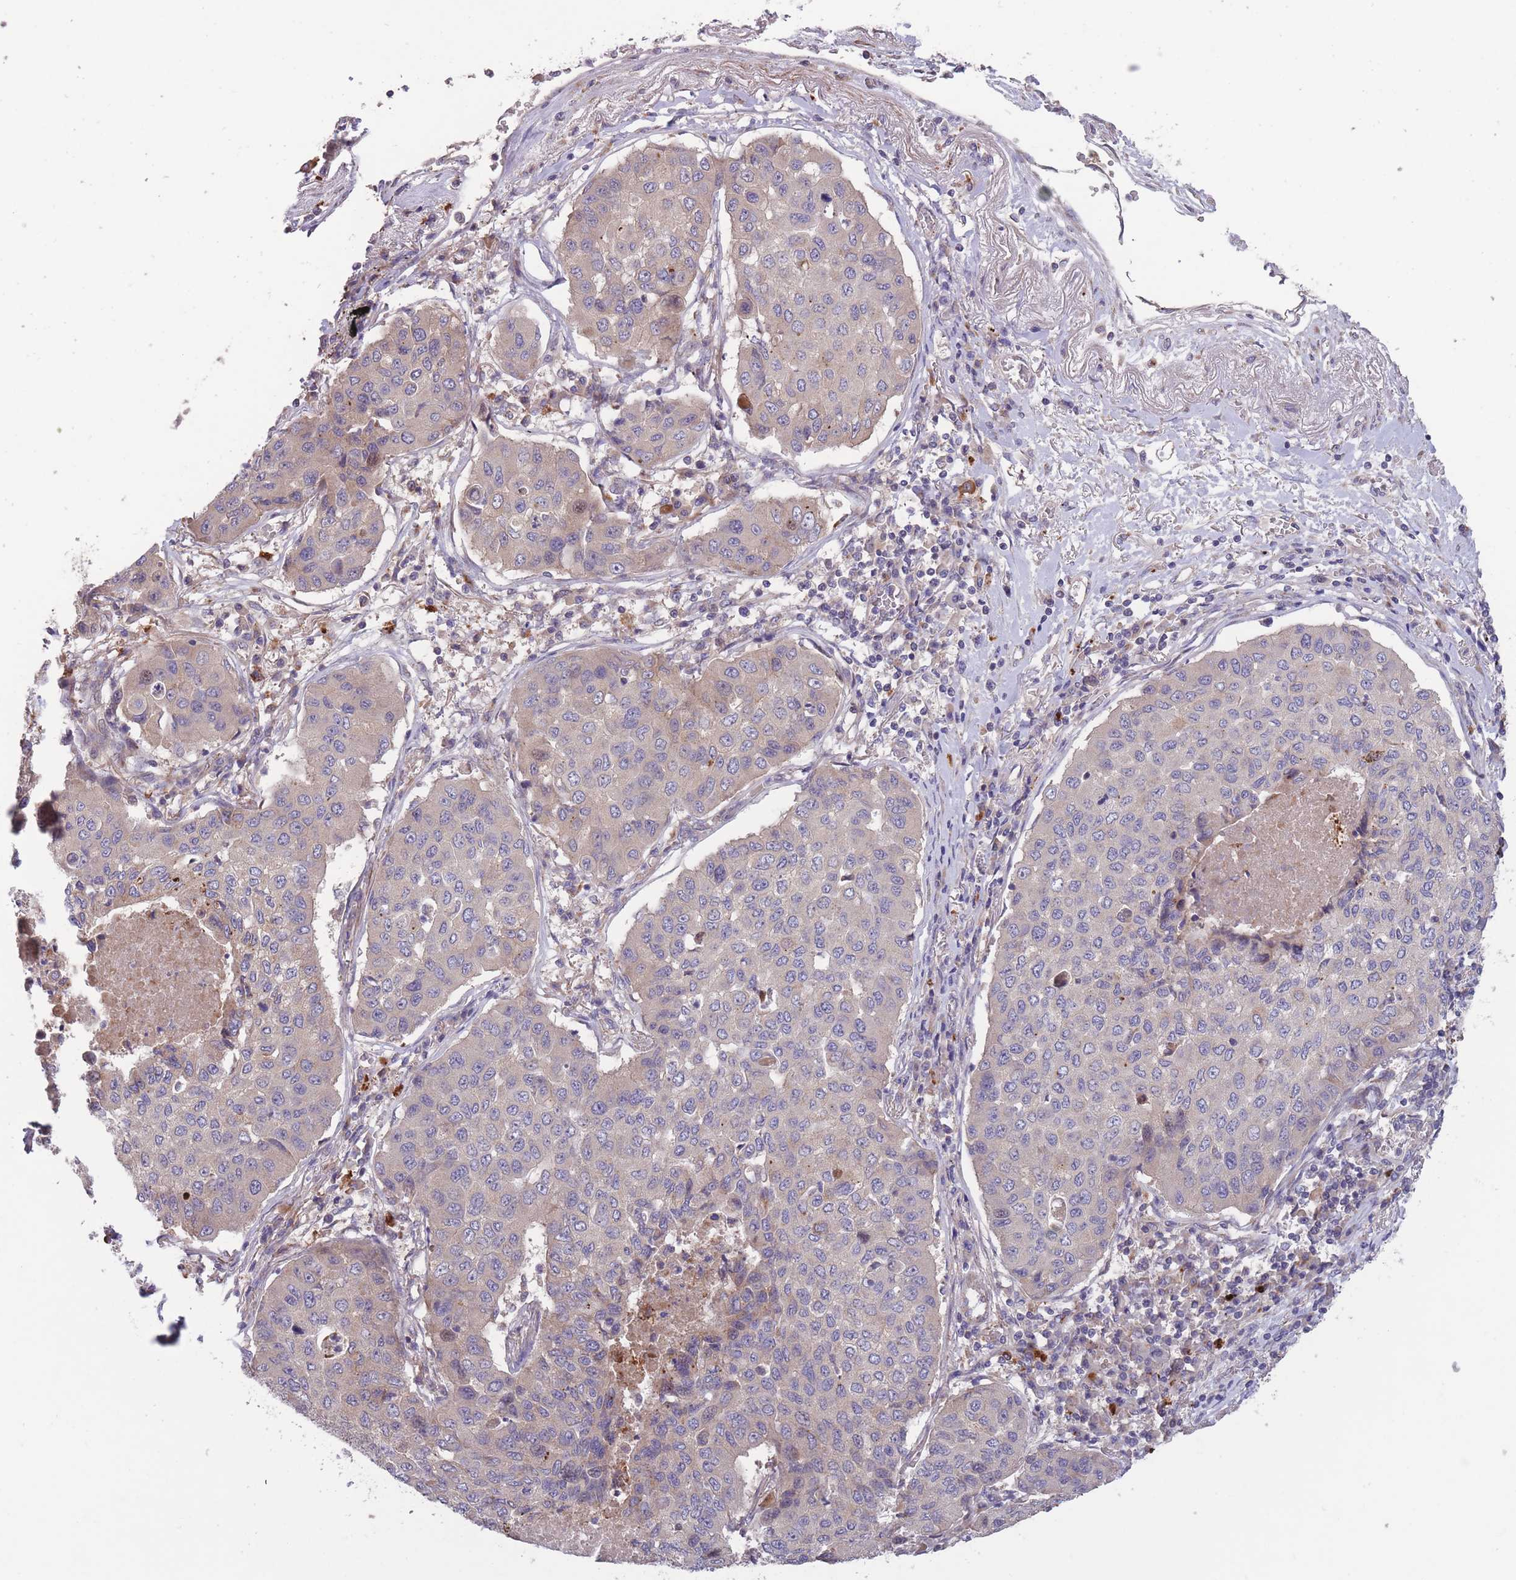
{"staining": {"intensity": "negative", "quantity": "none", "location": "none"}, "tissue": "lung cancer", "cell_type": "Tumor cells", "image_type": "cancer", "snomed": [{"axis": "morphology", "description": "Squamous cell carcinoma, NOS"}, {"axis": "topography", "description": "Lung"}], "caption": "Immunohistochemistry (IHC) micrograph of human lung cancer stained for a protein (brown), which shows no positivity in tumor cells.", "gene": "ITPKC", "patient": {"sex": "male", "age": 74}}